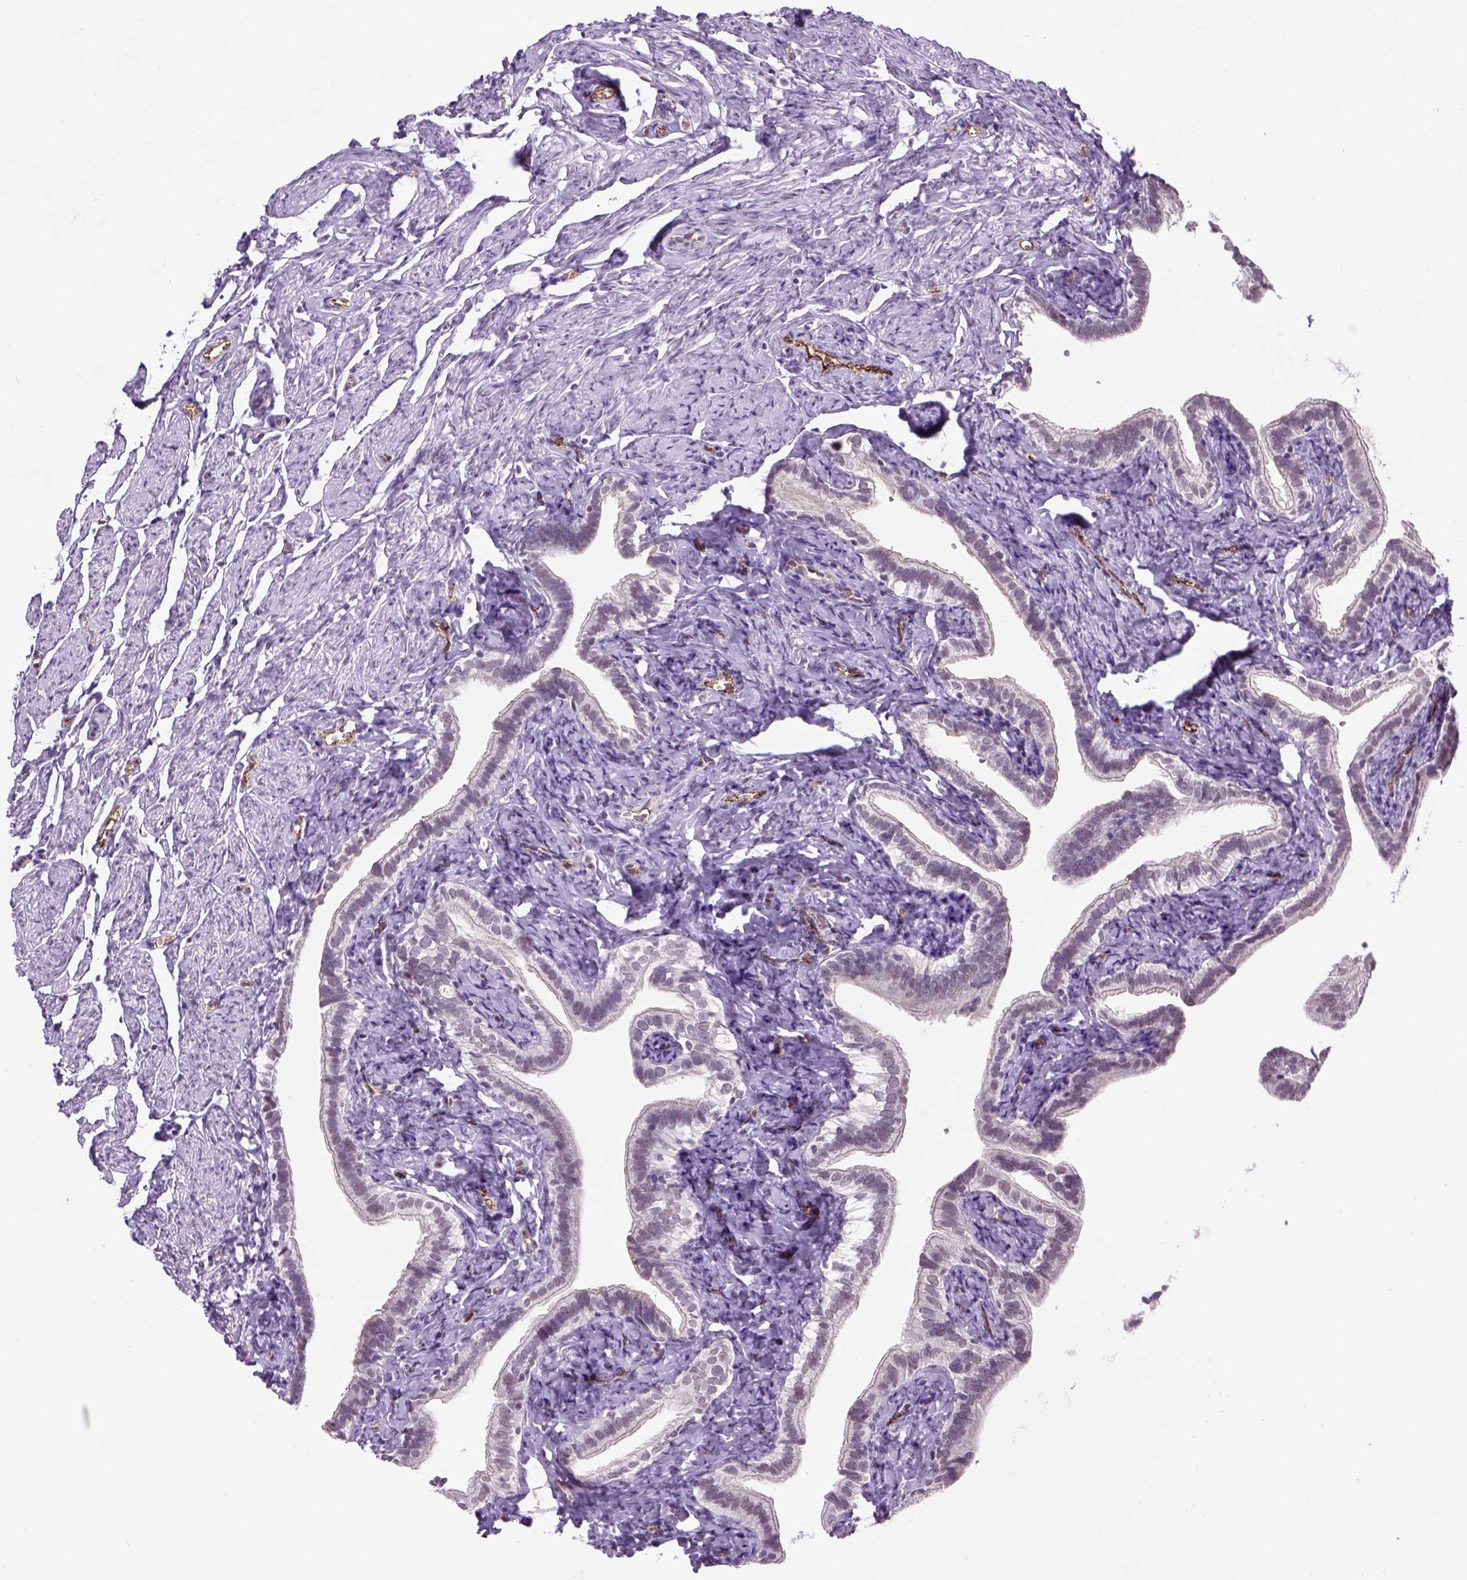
{"staining": {"intensity": "negative", "quantity": "none", "location": "none"}, "tissue": "fallopian tube", "cell_type": "Glandular cells", "image_type": "normal", "snomed": [{"axis": "morphology", "description": "Normal tissue, NOS"}, {"axis": "topography", "description": "Fallopian tube"}], "caption": "This photomicrograph is of benign fallopian tube stained with IHC to label a protein in brown with the nuclei are counter-stained blue. There is no expression in glandular cells.", "gene": "VWF", "patient": {"sex": "female", "age": 41}}